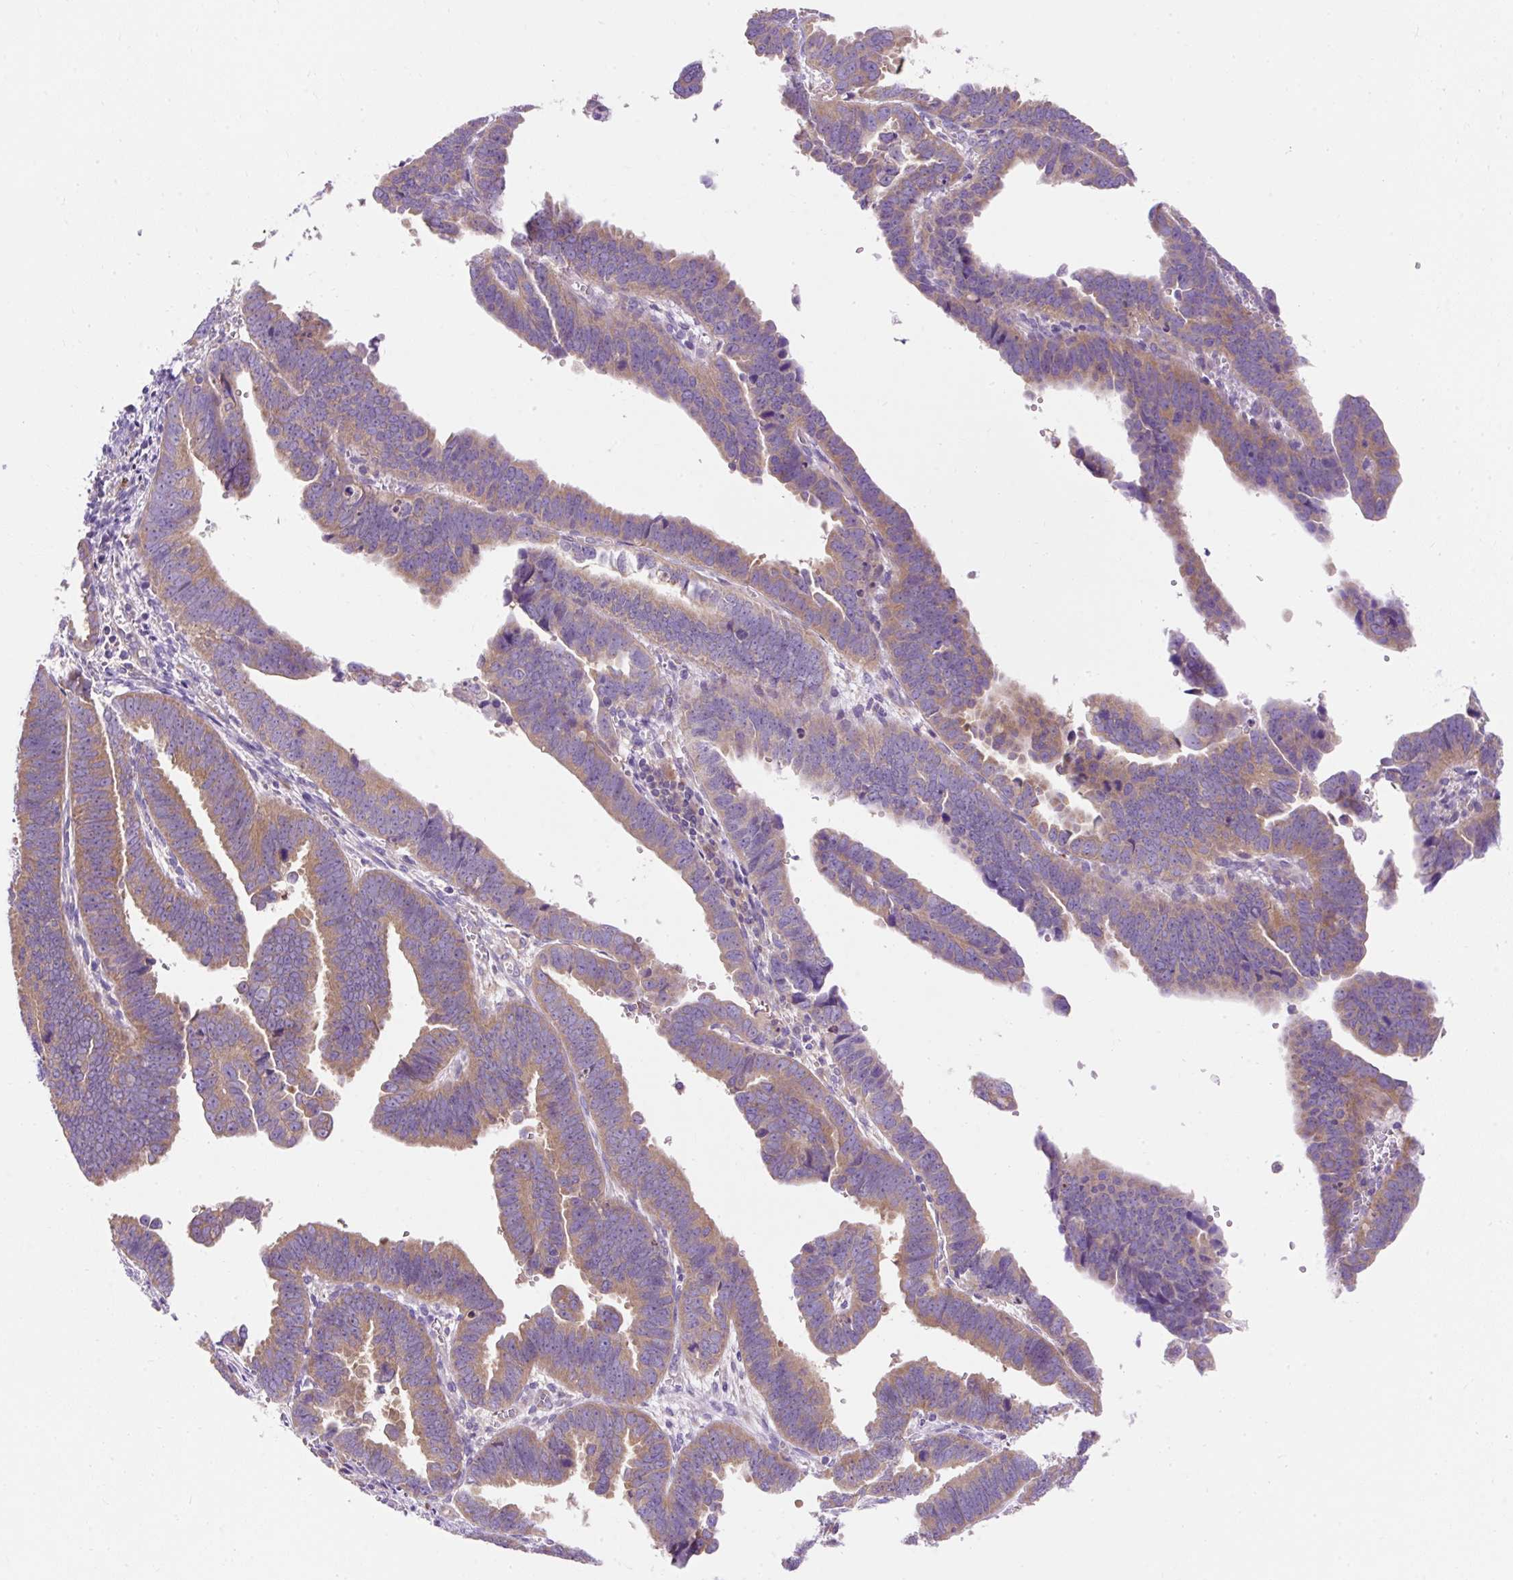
{"staining": {"intensity": "moderate", "quantity": ">75%", "location": "cytoplasmic/membranous"}, "tissue": "endometrial cancer", "cell_type": "Tumor cells", "image_type": "cancer", "snomed": [{"axis": "morphology", "description": "Adenocarcinoma, NOS"}, {"axis": "topography", "description": "Endometrium"}], "caption": "The micrograph demonstrates a brown stain indicating the presence of a protein in the cytoplasmic/membranous of tumor cells in endometrial cancer (adenocarcinoma). (DAB (3,3'-diaminobenzidine) IHC, brown staining for protein, blue staining for nuclei).", "gene": "OR4K15", "patient": {"sex": "female", "age": 75}}